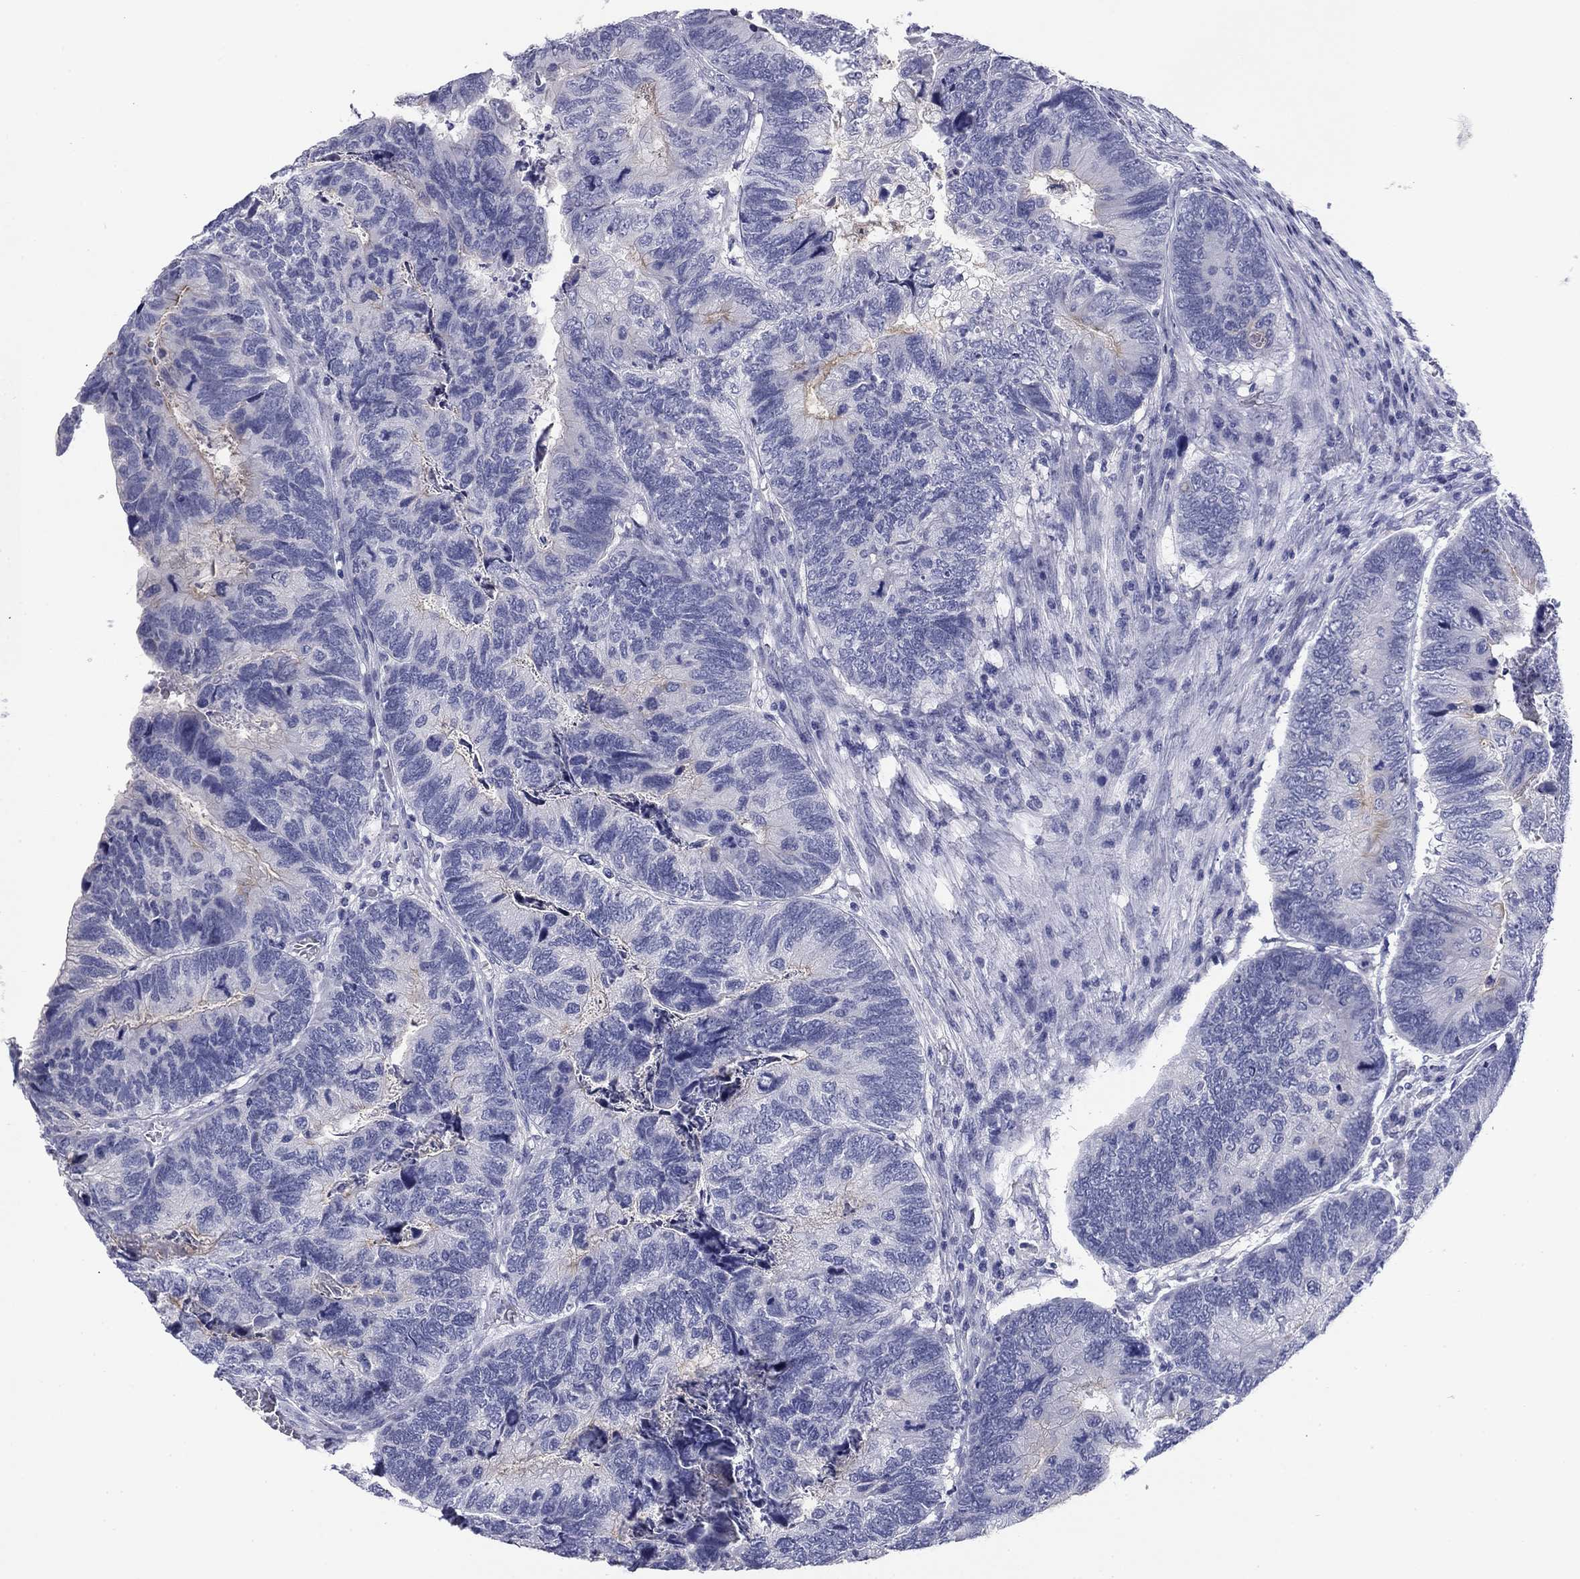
{"staining": {"intensity": "negative", "quantity": "none", "location": "none"}, "tissue": "colorectal cancer", "cell_type": "Tumor cells", "image_type": "cancer", "snomed": [{"axis": "morphology", "description": "Adenocarcinoma, NOS"}, {"axis": "topography", "description": "Colon"}], "caption": "An immunohistochemistry micrograph of colorectal cancer is shown. There is no staining in tumor cells of colorectal cancer.", "gene": "ABCC2", "patient": {"sex": "female", "age": 67}}